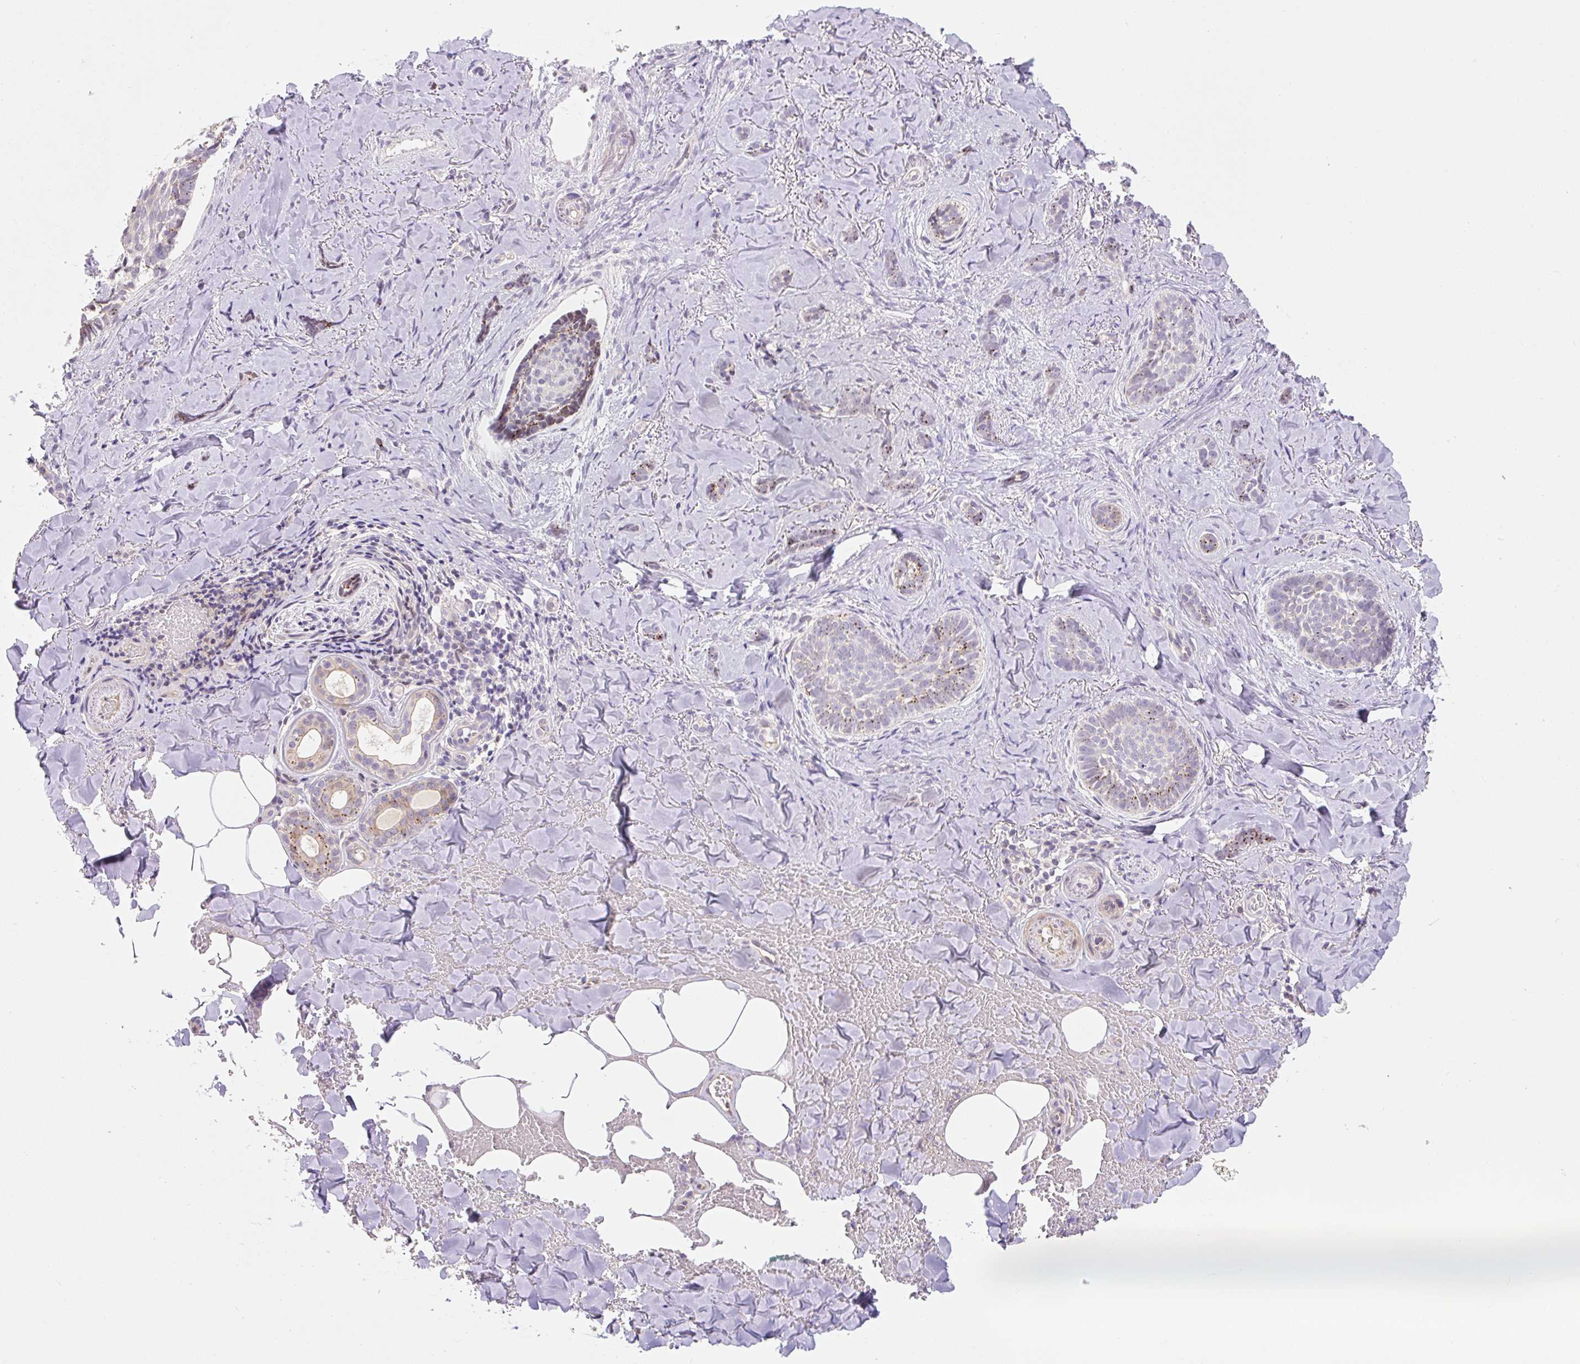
{"staining": {"intensity": "moderate", "quantity": "25%-75%", "location": "cytoplasmic/membranous"}, "tissue": "skin cancer", "cell_type": "Tumor cells", "image_type": "cancer", "snomed": [{"axis": "morphology", "description": "Basal cell carcinoma"}, {"axis": "topography", "description": "Skin"}], "caption": "Tumor cells display medium levels of moderate cytoplasmic/membranous expression in about 25%-75% of cells in skin cancer. (brown staining indicates protein expression, while blue staining denotes nuclei).", "gene": "ZNF552", "patient": {"sex": "female", "age": 55}}